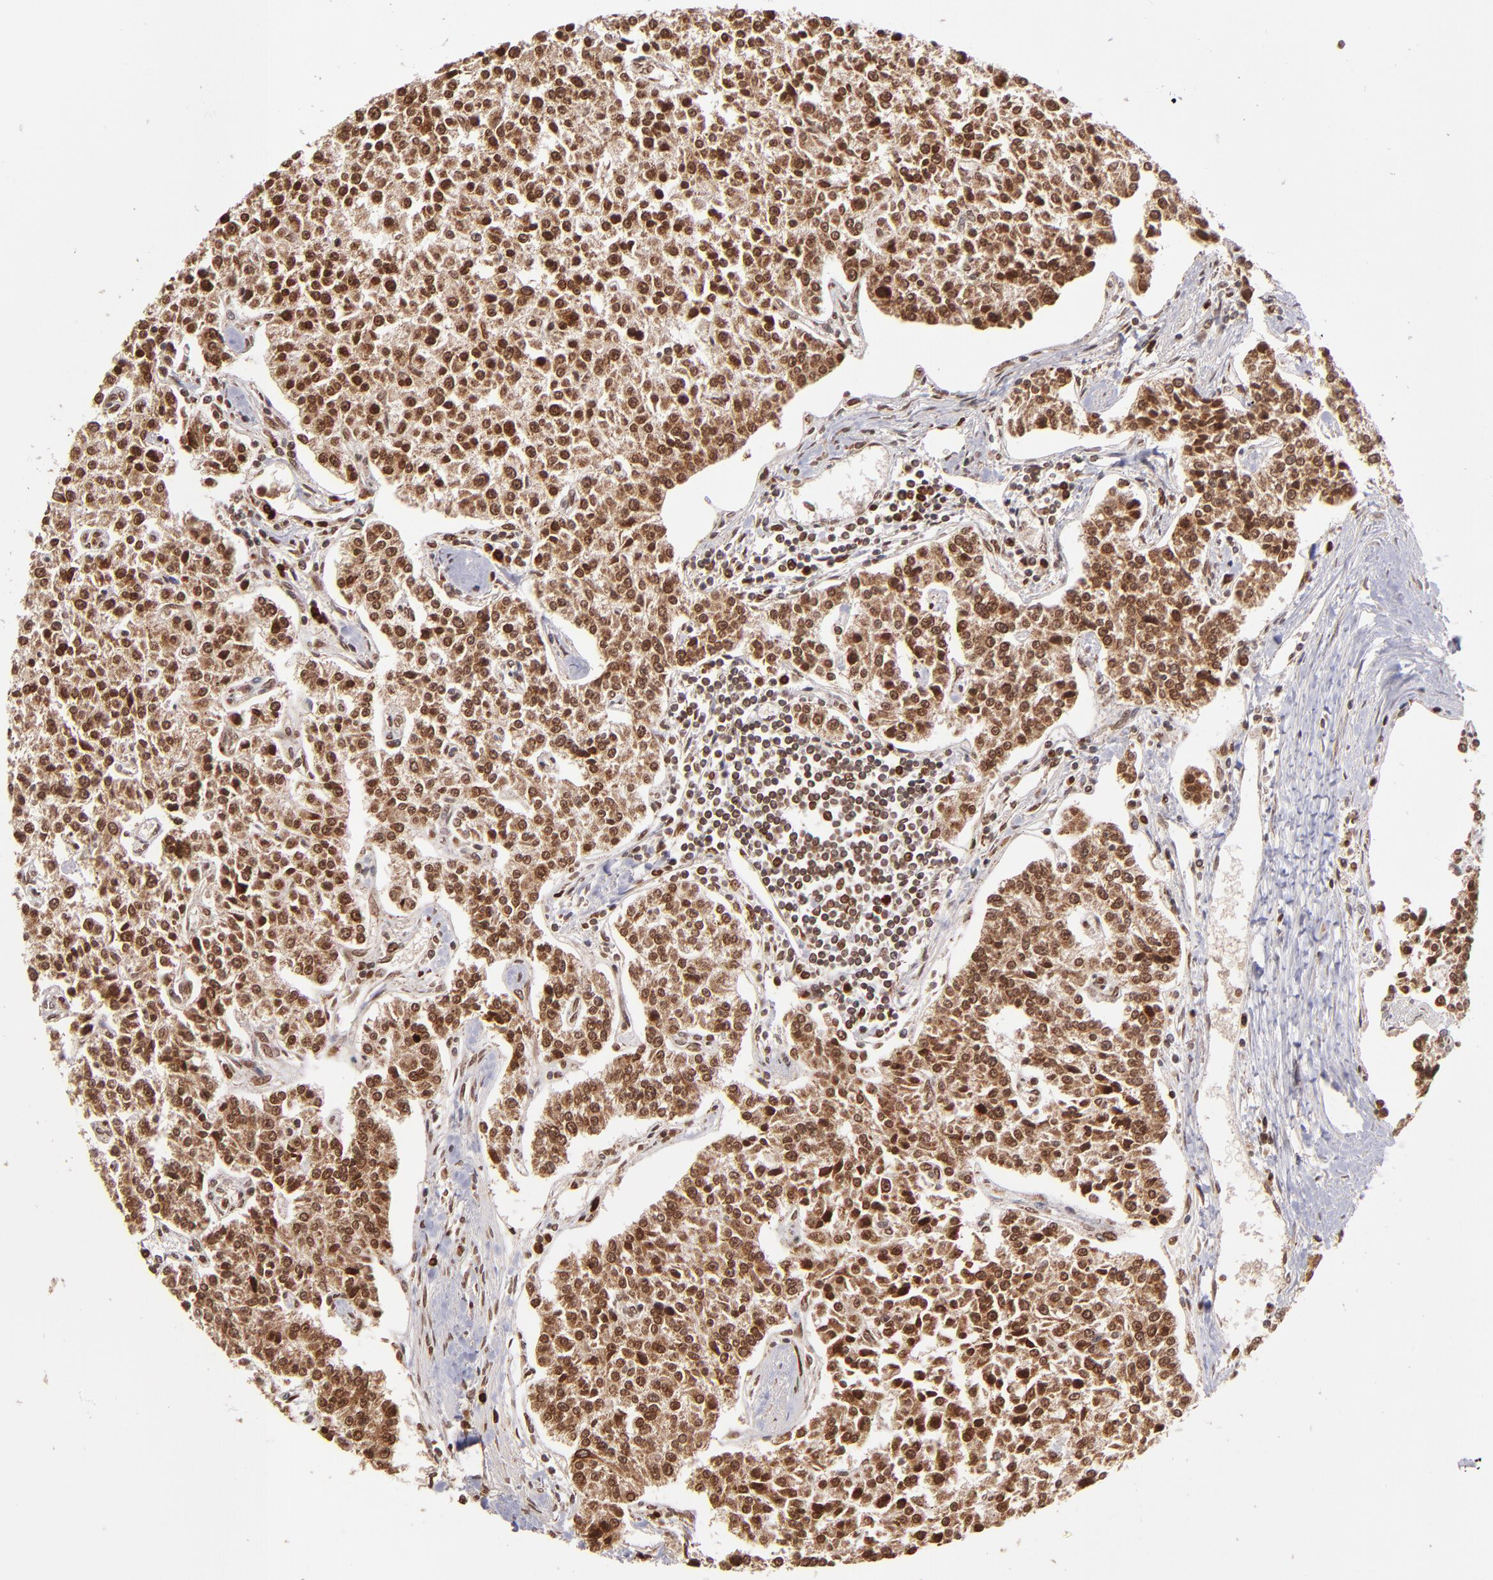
{"staining": {"intensity": "strong", "quantity": ">75%", "location": "cytoplasmic/membranous,nuclear"}, "tissue": "carcinoid", "cell_type": "Tumor cells", "image_type": "cancer", "snomed": [{"axis": "morphology", "description": "Carcinoid, malignant, NOS"}, {"axis": "topography", "description": "Stomach"}], "caption": "A high-resolution histopathology image shows immunohistochemistry (IHC) staining of malignant carcinoid, which reveals strong cytoplasmic/membranous and nuclear staining in approximately >75% of tumor cells.", "gene": "TOP1MT", "patient": {"sex": "female", "age": 76}}